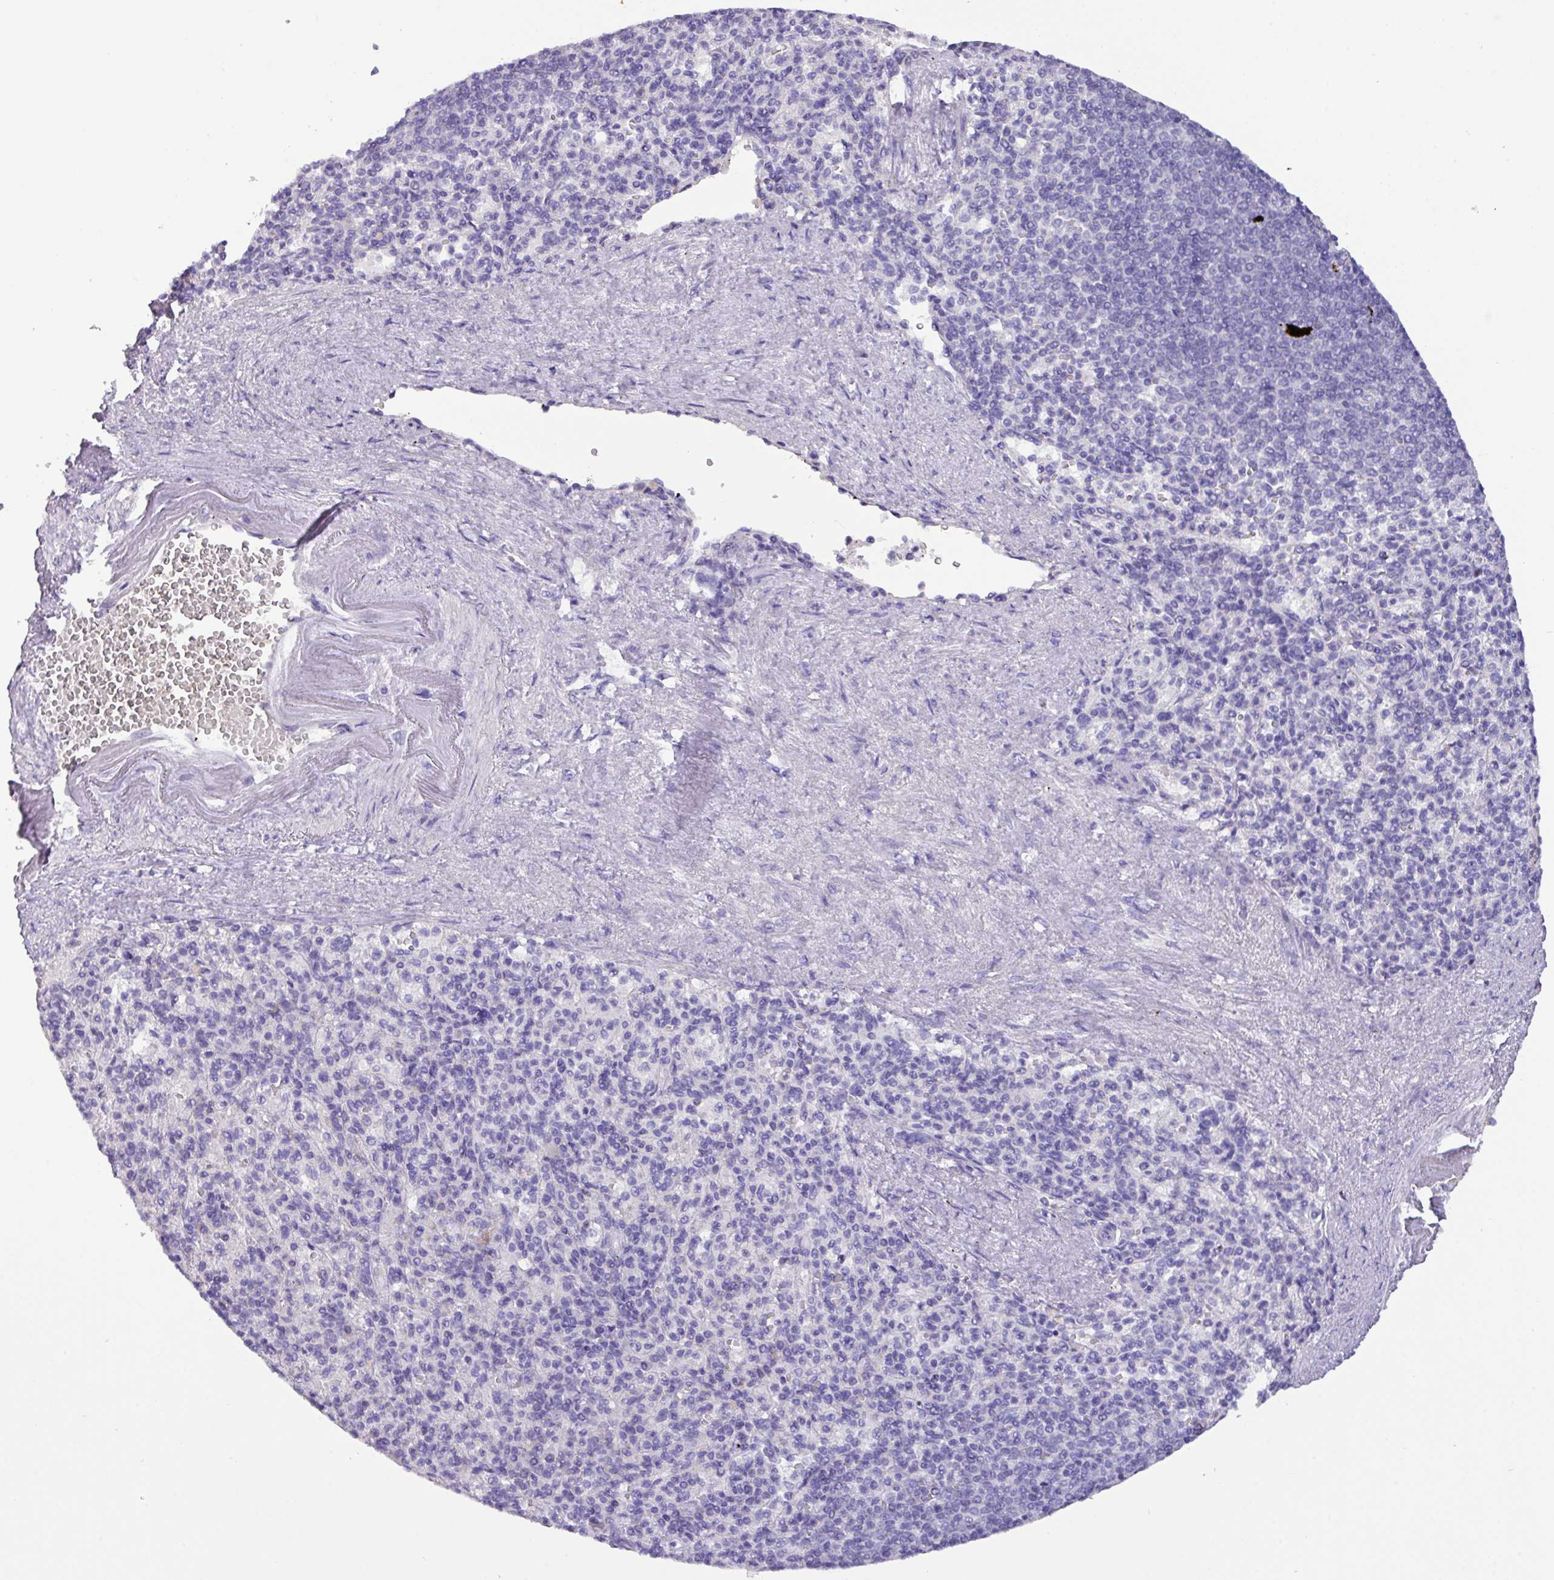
{"staining": {"intensity": "negative", "quantity": "none", "location": "none"}, "tissue": "spleen", "cell_type": "Cells in red pulp", "image_type": "normal", "snomed": [{"axis": "morphology", "description": "Normal tissue, NOS"}, {"axis": "topography", "description": "Spleen"}], "caption": "This histopathology image is of unremarkable spleen stained with IHC to label a protein in brown with the nuclei are counter-stained blue. There is no staining in cells in red pulp.", "gene": "EPCAM", "patient": {"sex": "female", "age": 74}}